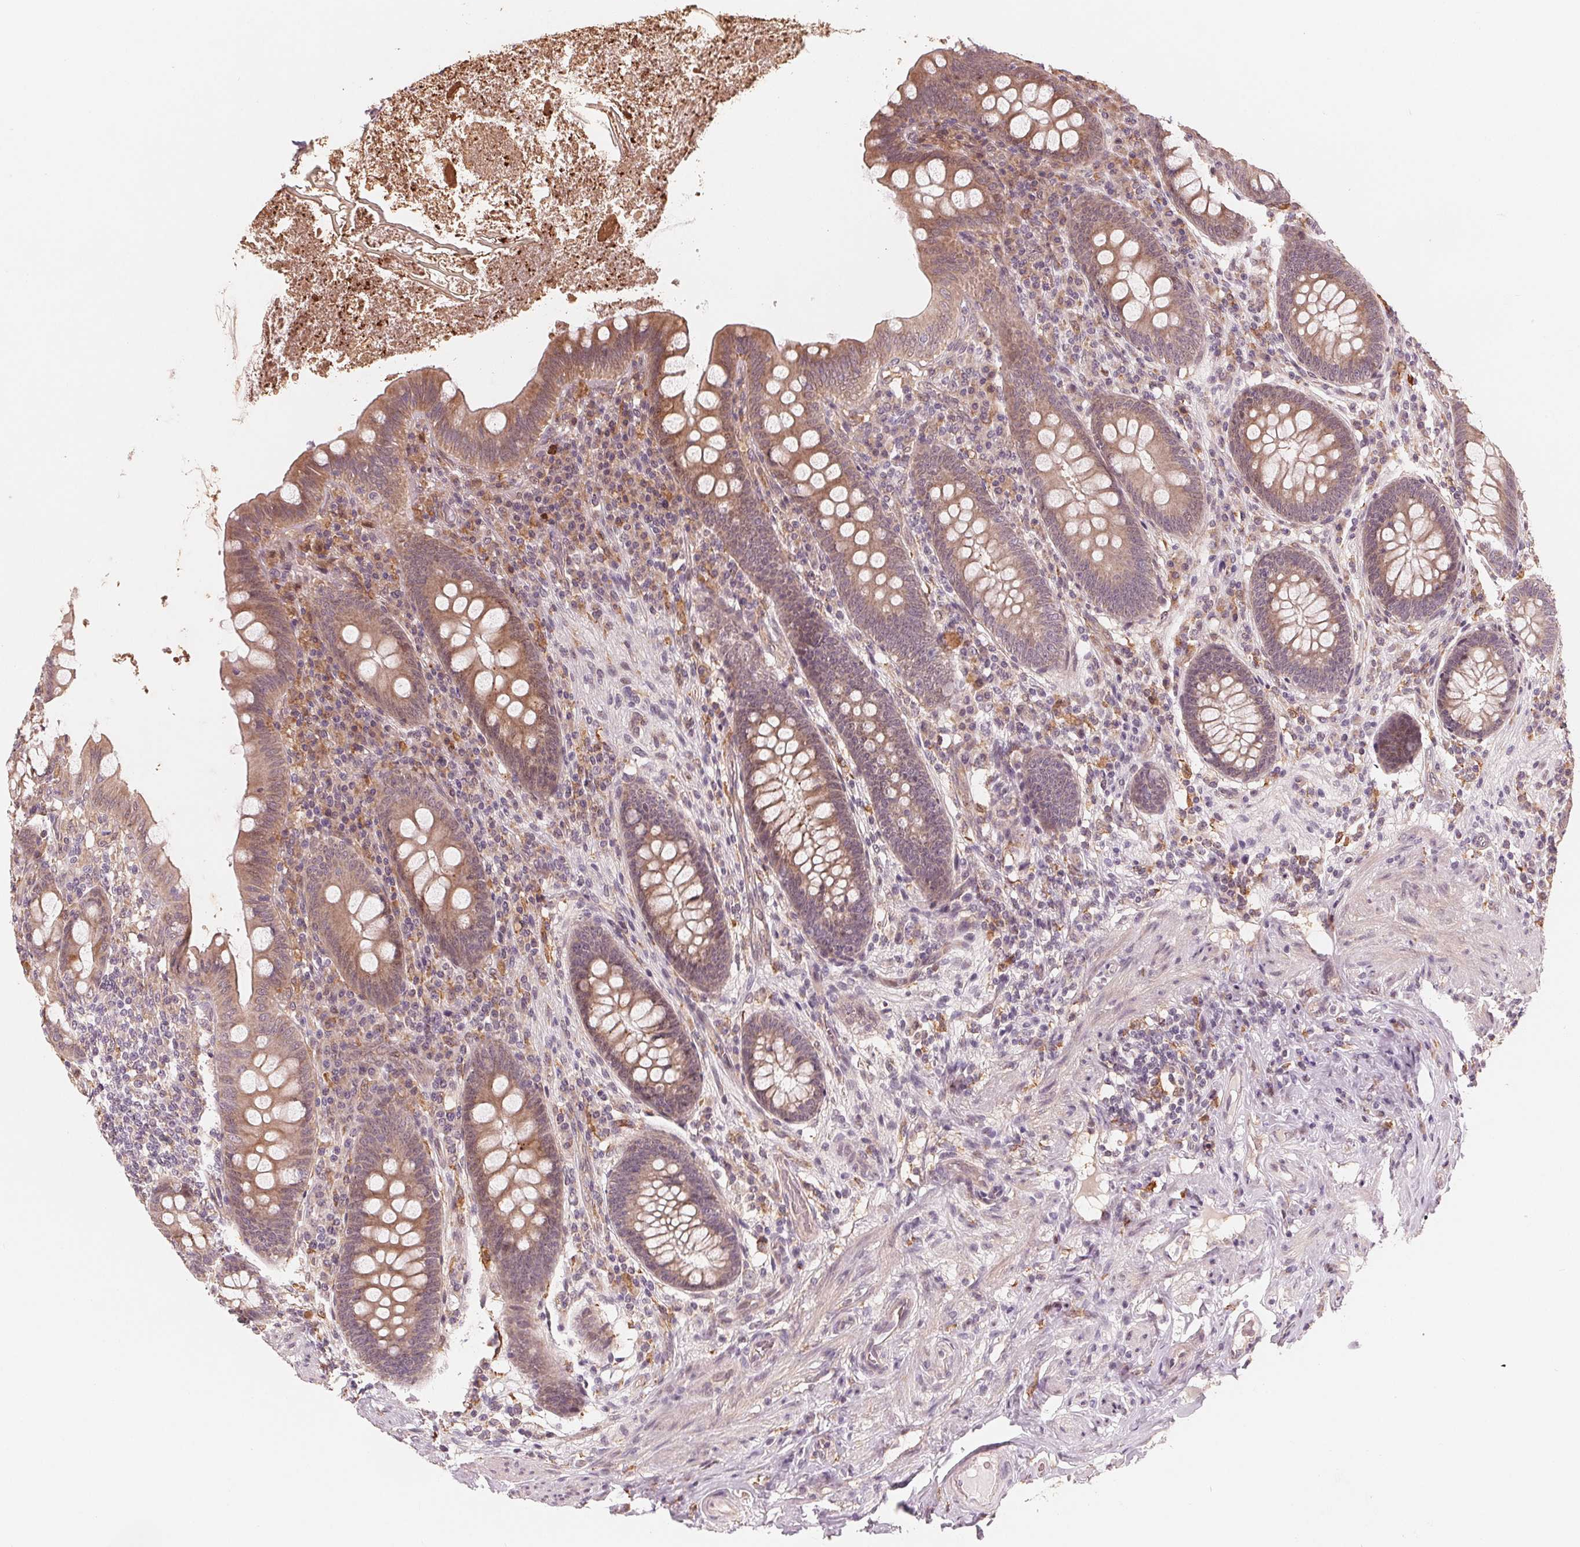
{"staining": {"intensity": "weak", "quantity": ">75%", "location": "cytoplasmic/membranous"}, "tissue": "appendix", "cell_type": "Glandular cells", "image_type": "normal", "snomed": [{"axis": "morphology", "description": "Normal tissue, NOS"}, {"axis": "topography", "description": "Appendix"}], "caption": "IHC staining of benign appendix, which displays low levels of weak cytoplasmic/membranous staining in approximately >75% of glandular cells indicating weak cytoplasmic/membranous protein positivity. The staining was performed using DAB (brown) for protein detection and nuclei were counterstained in hematoxylin (blue).", "gene": "IL9R", "patient": {"sex": "male", "age": 71}}